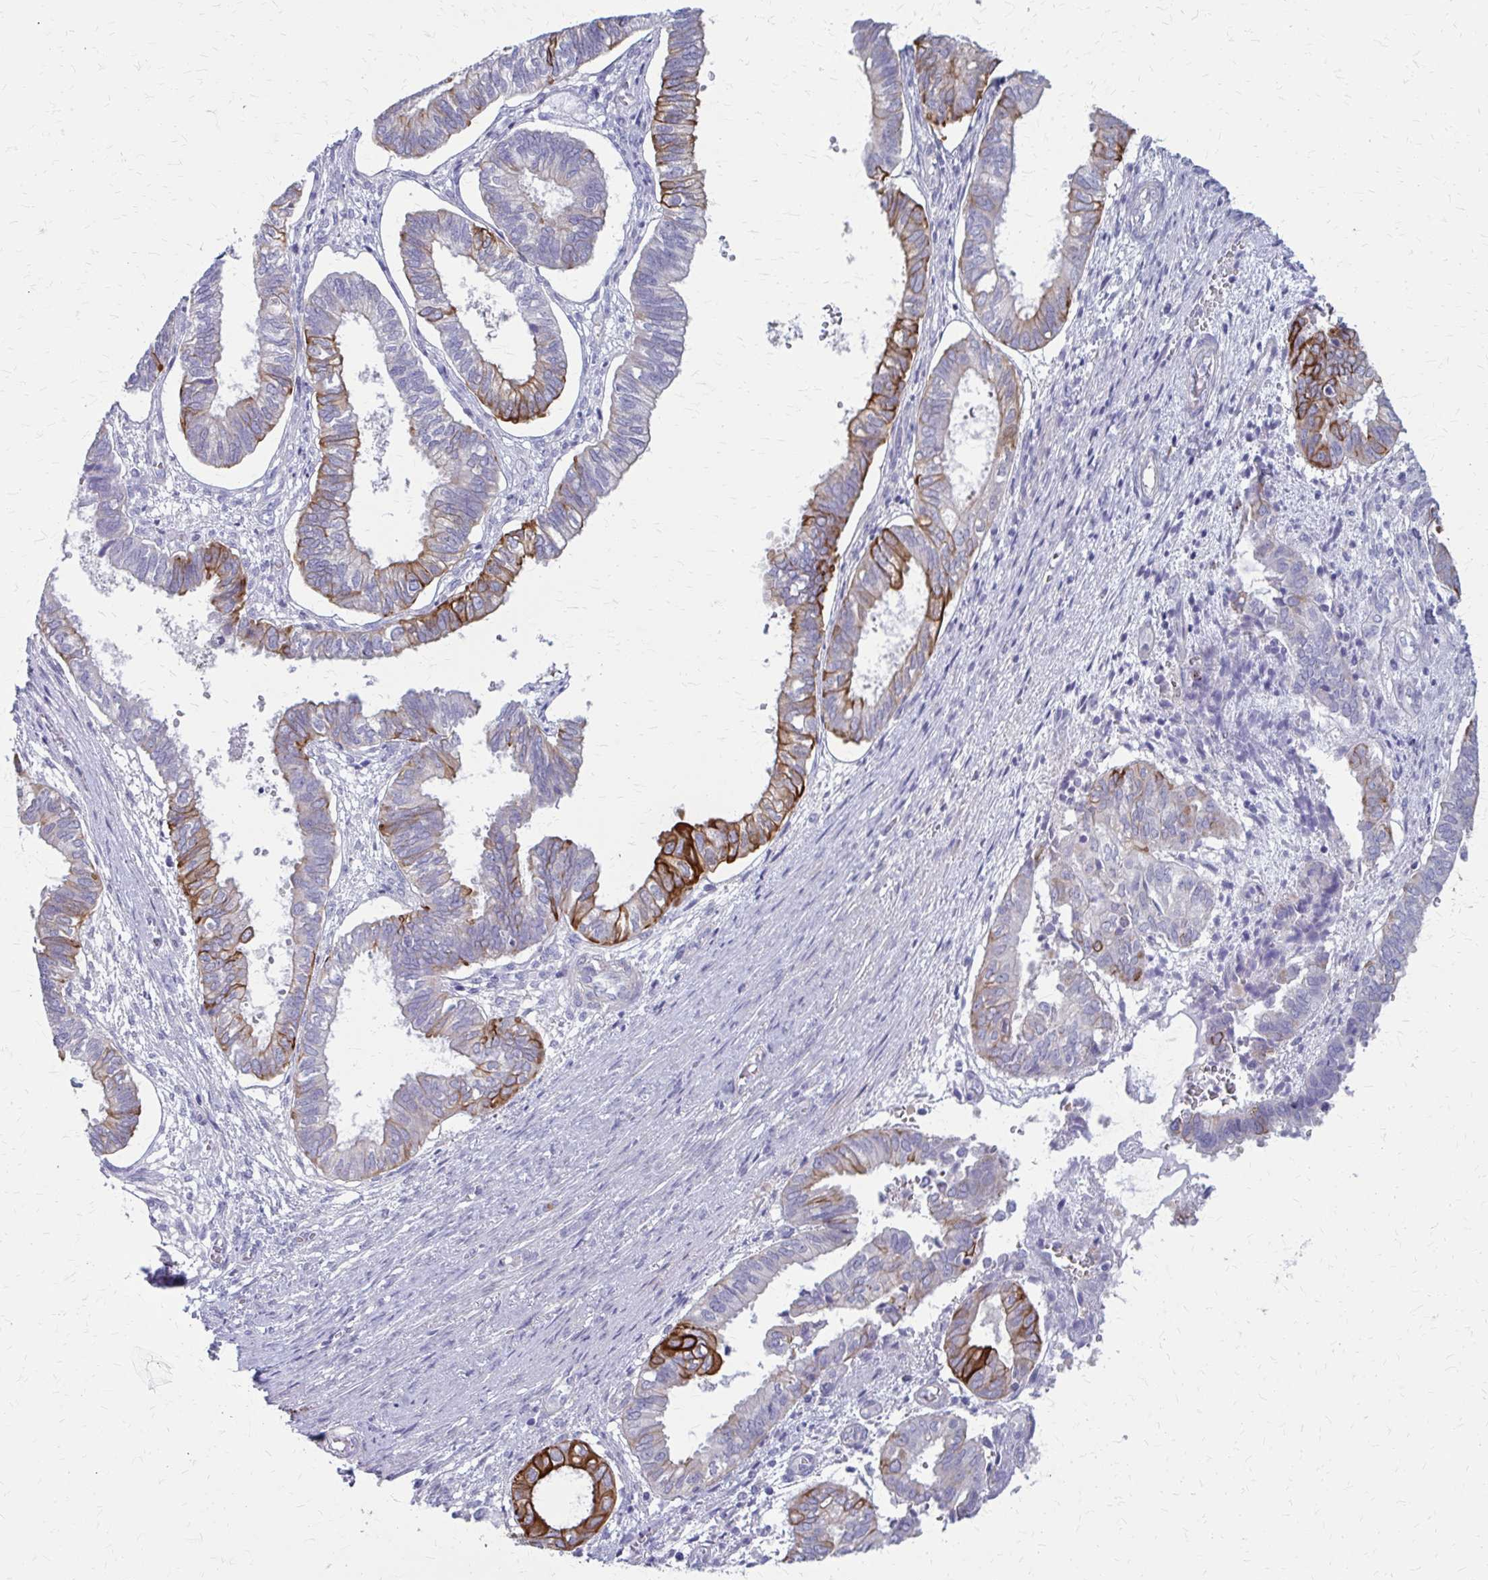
{"staining": {"intensity": "strong", "quantity": "25%-75%", "location": "cytoplasmic/membranous"}, "tissue": "ovarian cancer", "cell_type": "Tumor cells", "image_type": "cancer", "snomed": [{"axis": "morphology", "description": "Carcinoma, endometroid"}, {"axis": "topography", "description": "Ovary"}], "caption": "The image exhibits immunohistochemical staining of endometroid carcinoma (ovarian). There is strong cytoplasmic/membranous expression is present in approximately 25%-75% of tumor cells.", "gene": "GLYATL2", "patient": {"sex": "female", "age": 64}}